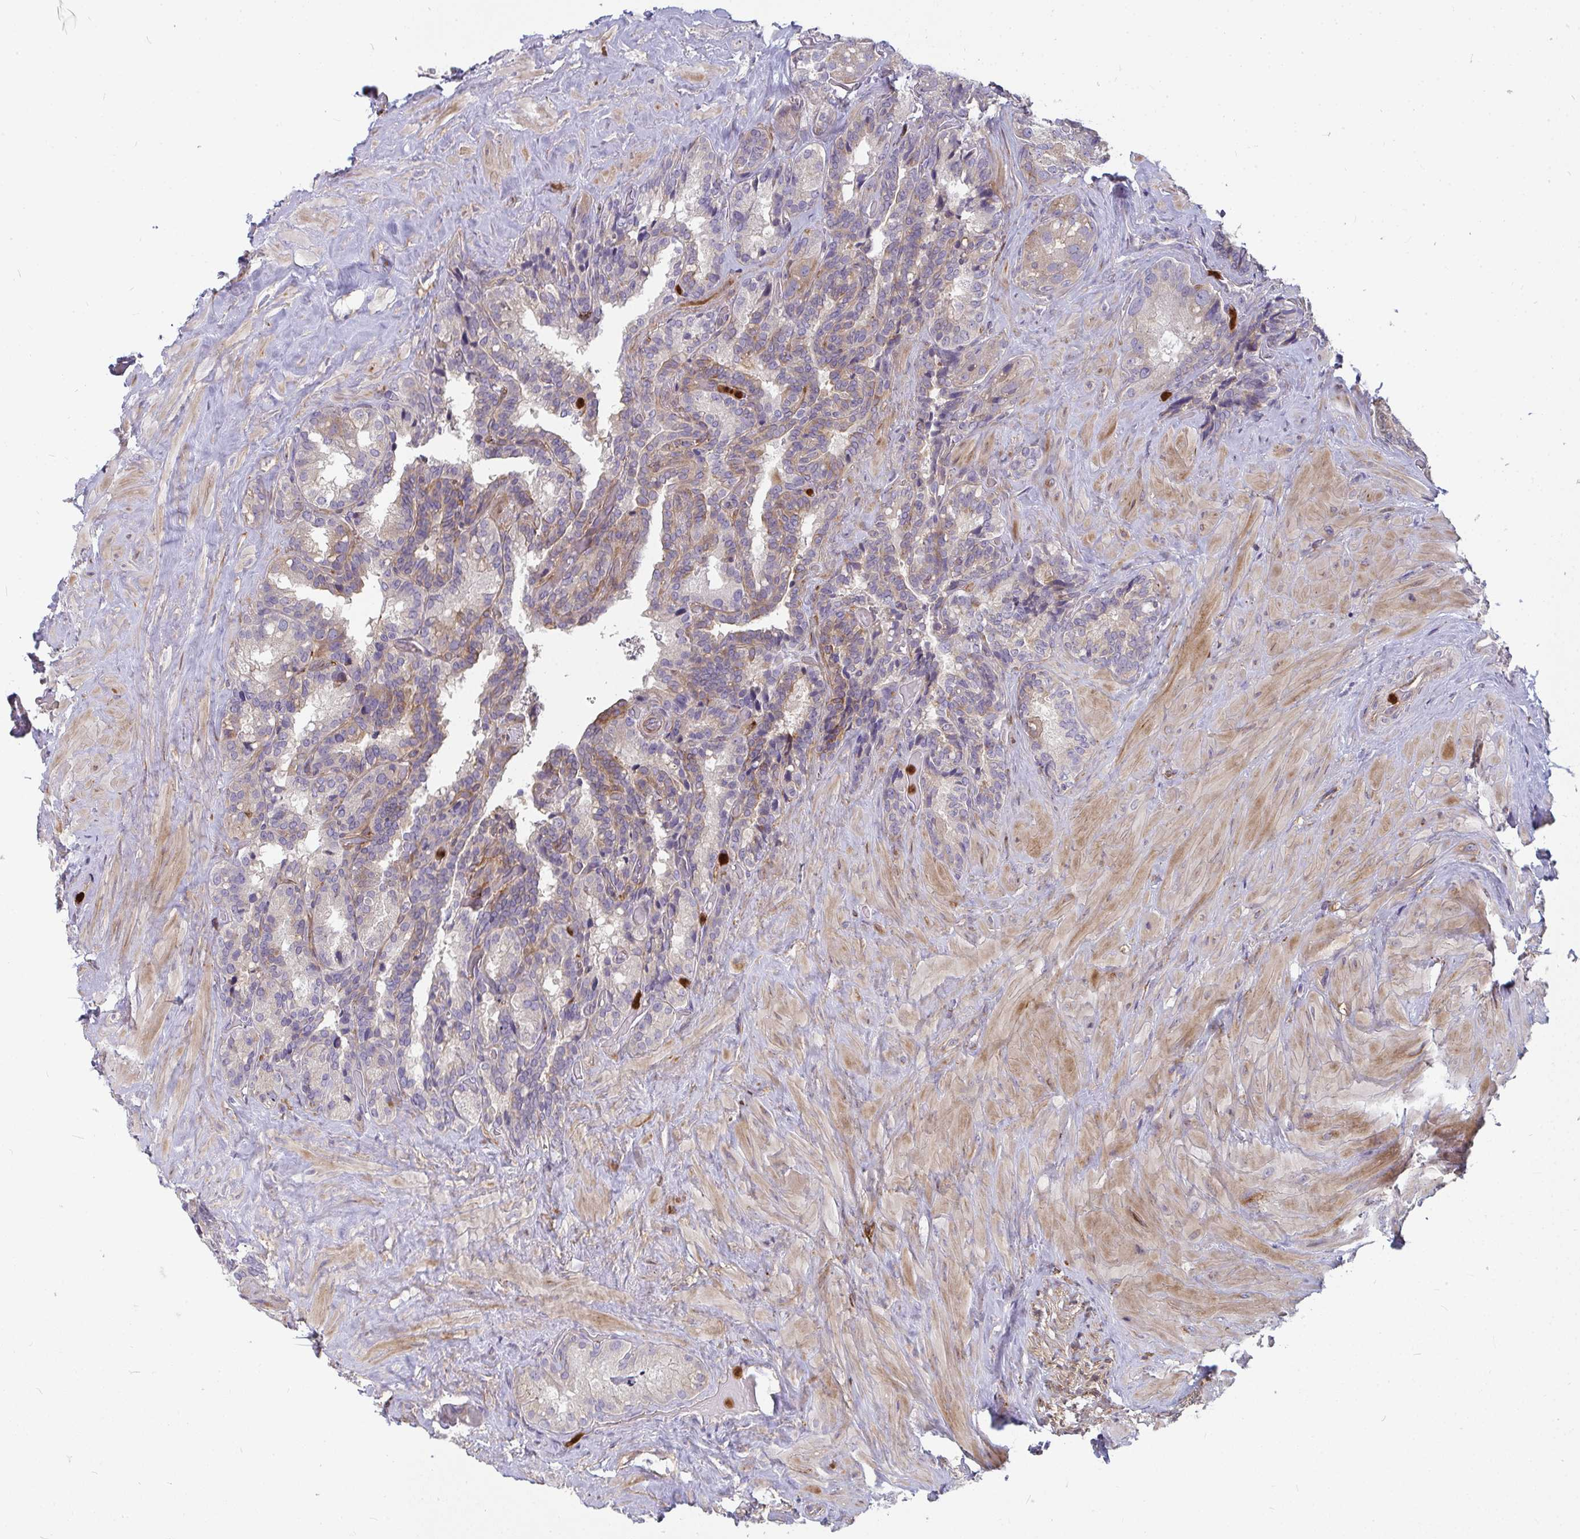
{"staining": {"intensity": "moderate", "quantity": "25%-75%", "location": "cytoplasmic/membranous"}, "tissue": "seminal vesicle", "cell_type": "Glandular cells", "image_type": "normal", "snomed": [{"axis": "morphology", "description": "Normal tissue, NOS"}, {"axis": "topography", "description": "Seminal veicle"}], "caption": "This image exhibits immunohistochemistry staining of normal seminal vesicle, with medium moderate cytoplasmic/membranous expression in approximately 25%-75% of glandular cells.", "gene": "CSF3R", "patient": {"sex": "male", "age": 60}}